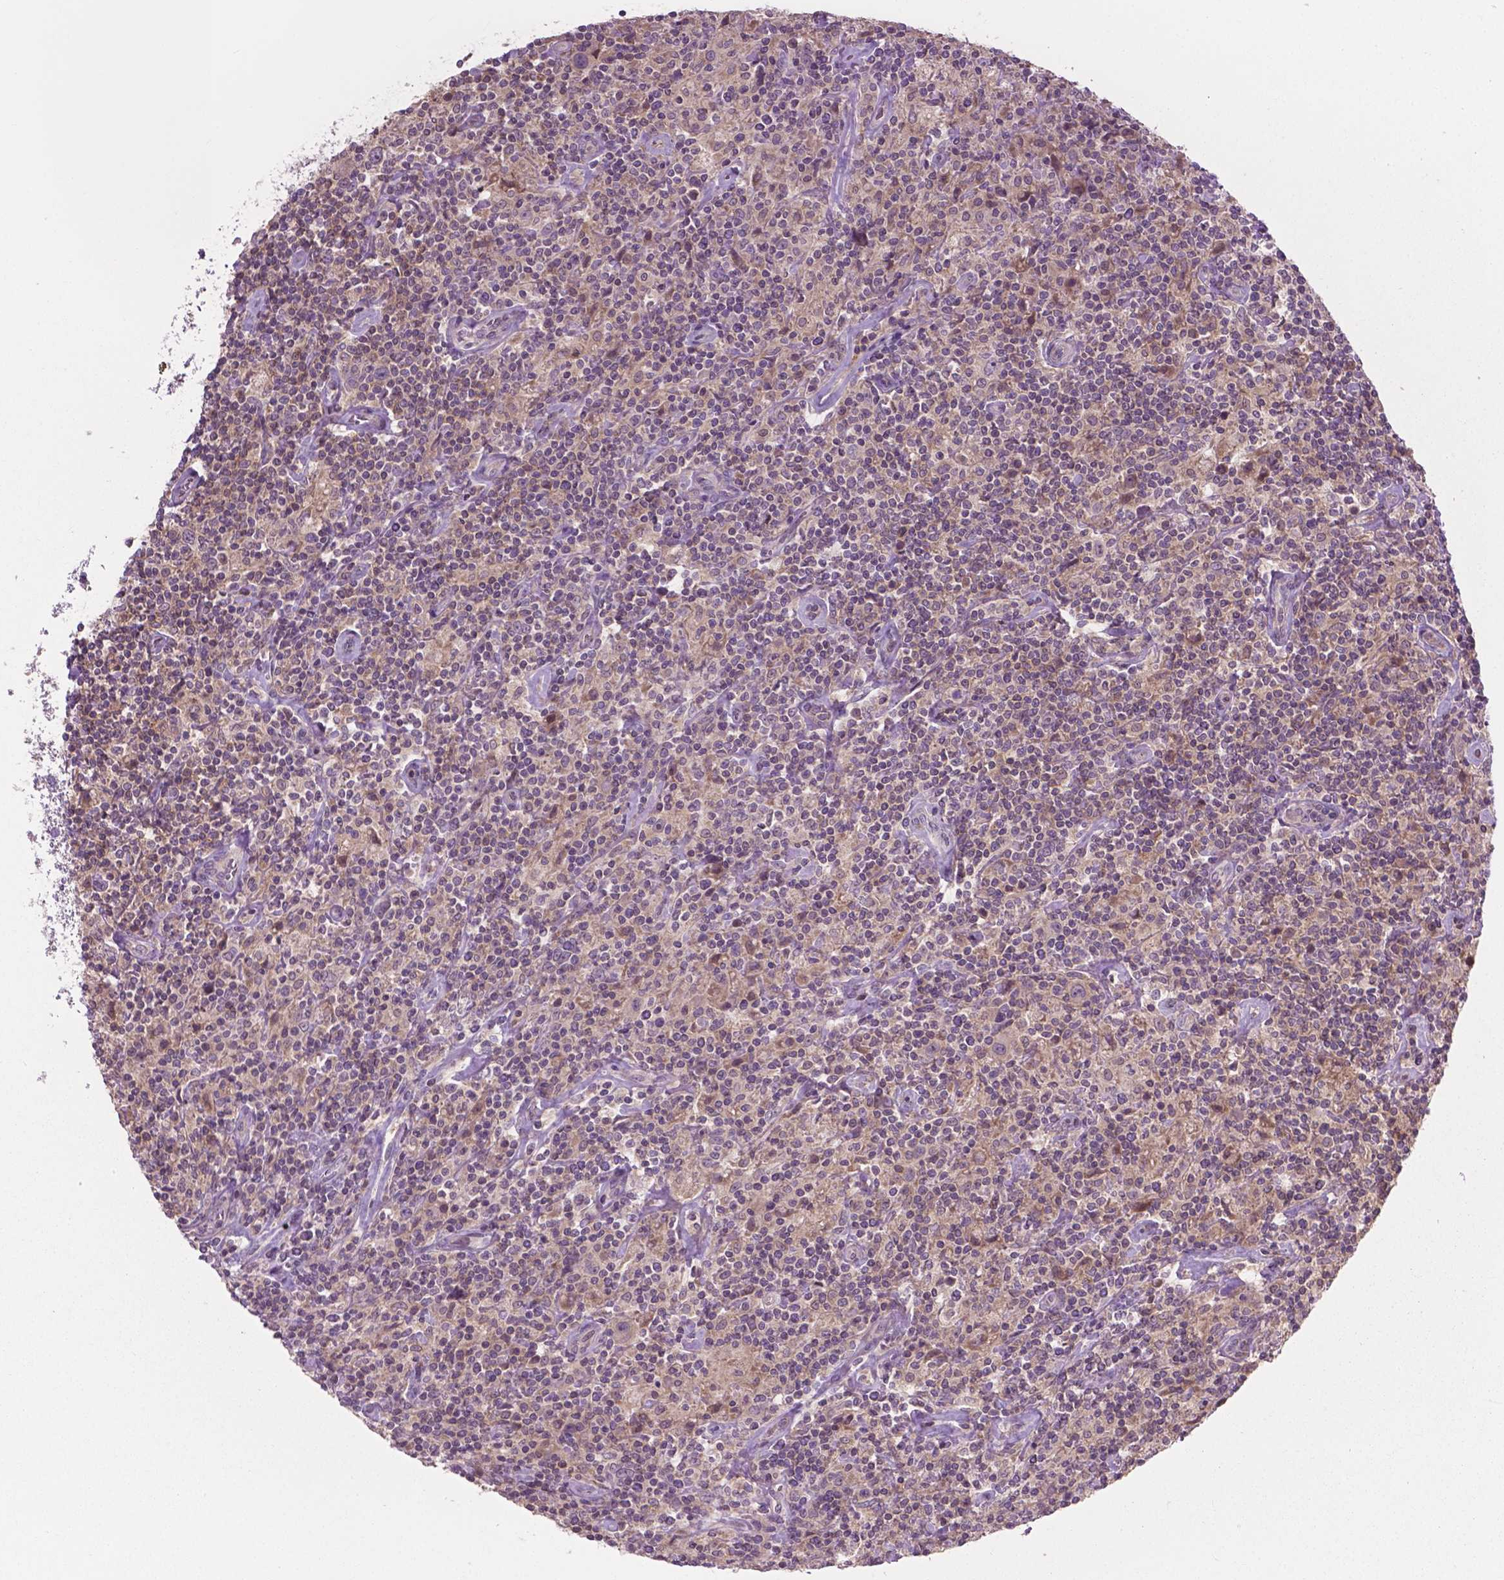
{"staining": {"intensity": "negative", "quantity": "none", "location": "none"}, "tissue": "lymphoma", "cell_type": "Tumor cells", "image_type": "cancer", "snomed": [{"axis": "morphology", "description": "Hodgkin's disease, NOS"}, {"axis": "topography", "description": "Lymph node"}], "caption": "High magnification brightfield microscopy of Hodgkin's disease stained with DAB (3,3'-diaminobenzidine) (brown) and counterstained with hematoxylin (blue): tumor cells show no significant positivity. (DAB (3,3'-diaminobenzidine) IHC, high magnification).", "gene": "MZT1", "patient": {"sex": "male", "age": 70}}